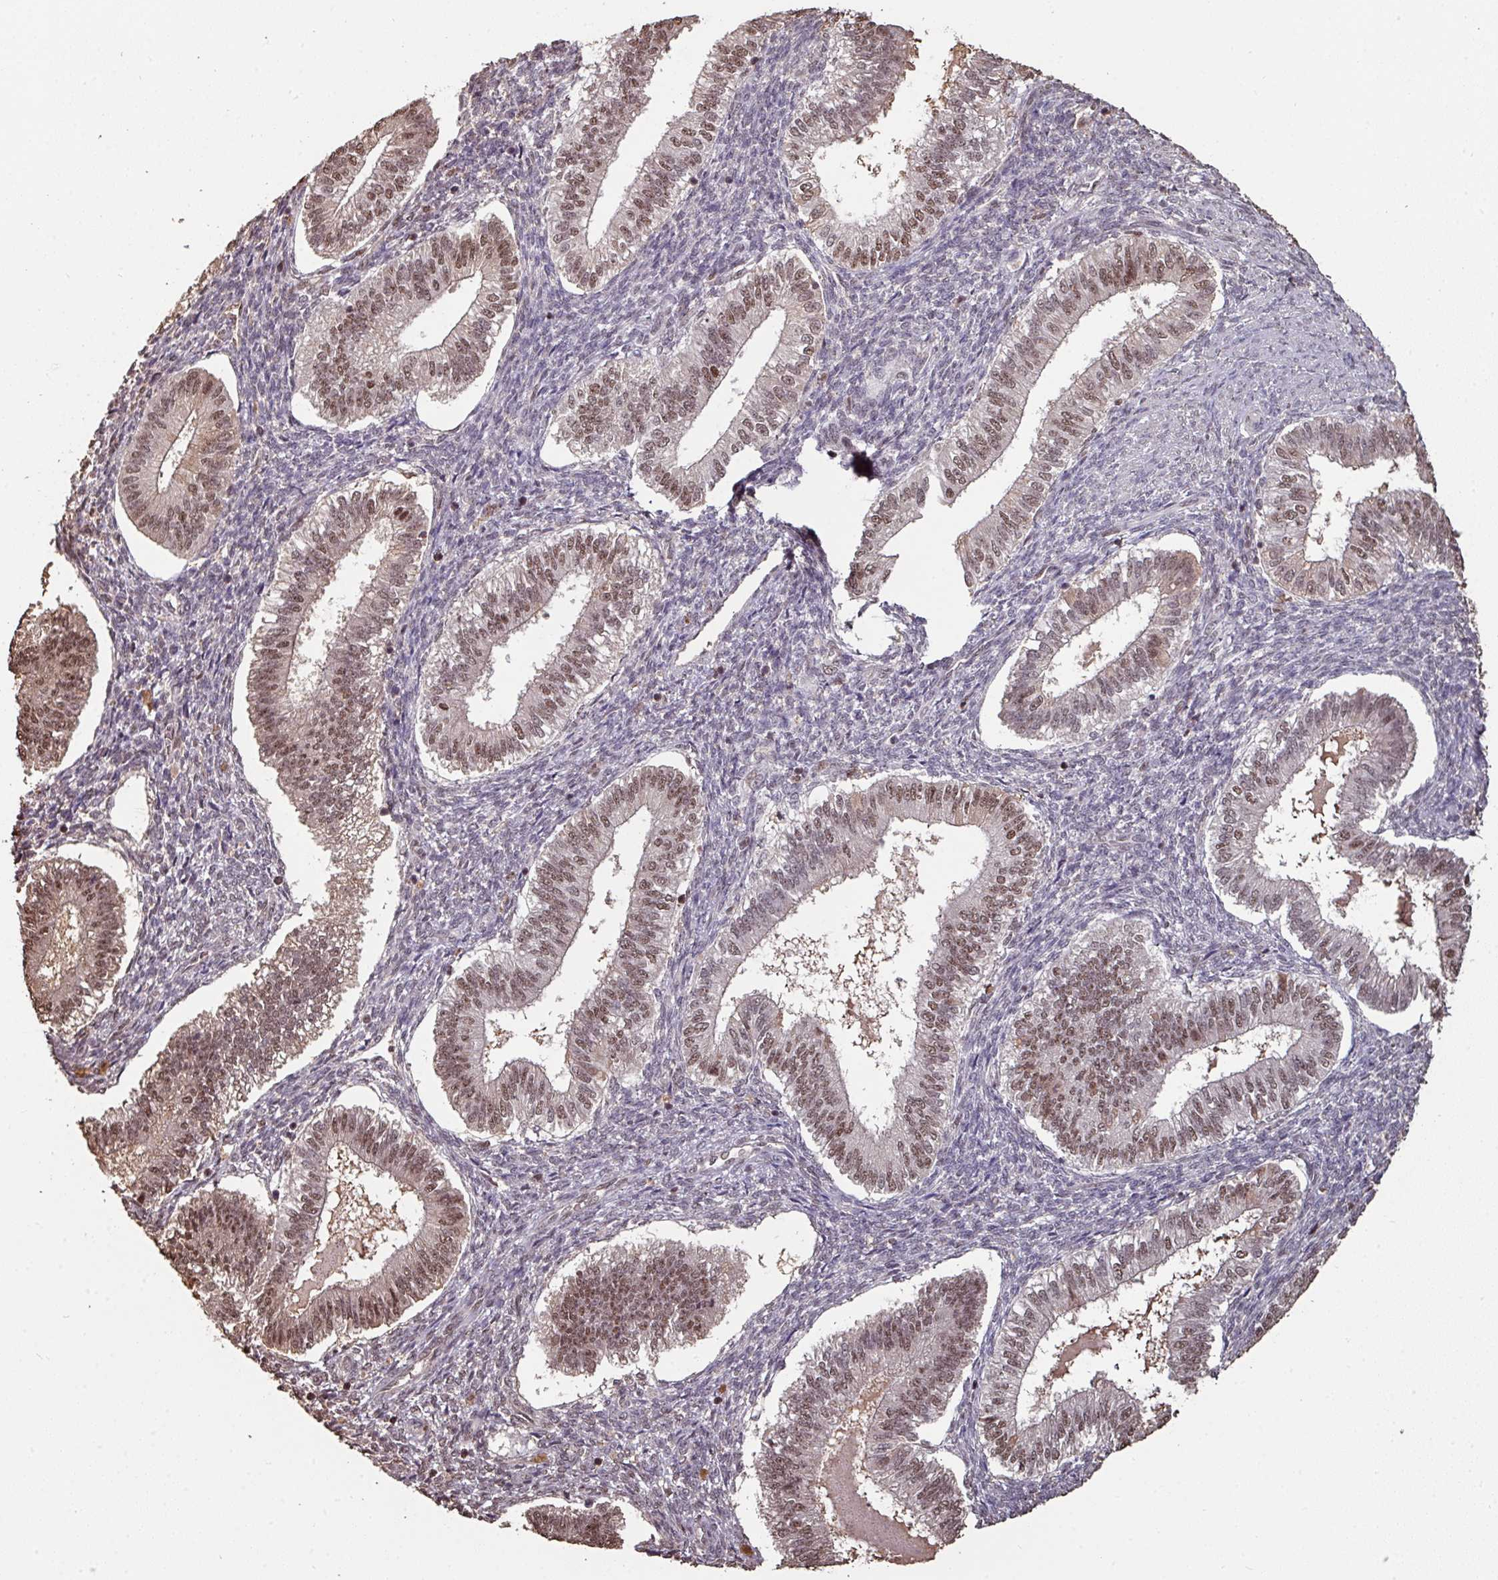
{"staining": {"intensity": "moderate", "quantity": "25%-75%", "location": "nuclear"}, "tissue": "endometrium", "cell_type": "Cells in endometrial stroma", "image_type": "normal", "snomed": [{"axis": "morphology", "description": "Normal tissue, NOS"}, {"axis": "topography", "description": "Endometrium"}], "caption": "High-magnification brightfield microscopy of unremarkable endometrium stained with DAB (3,3'-diaminobenzidine) (brown) and counterstained with hematoxylin (blue). cells in endometrial stroma exhibit moderate nuclear positivity is seen in approximately25%-75% of cells.", "gene": "POLD1", "patient": {"sex": "female", "age": 25}}